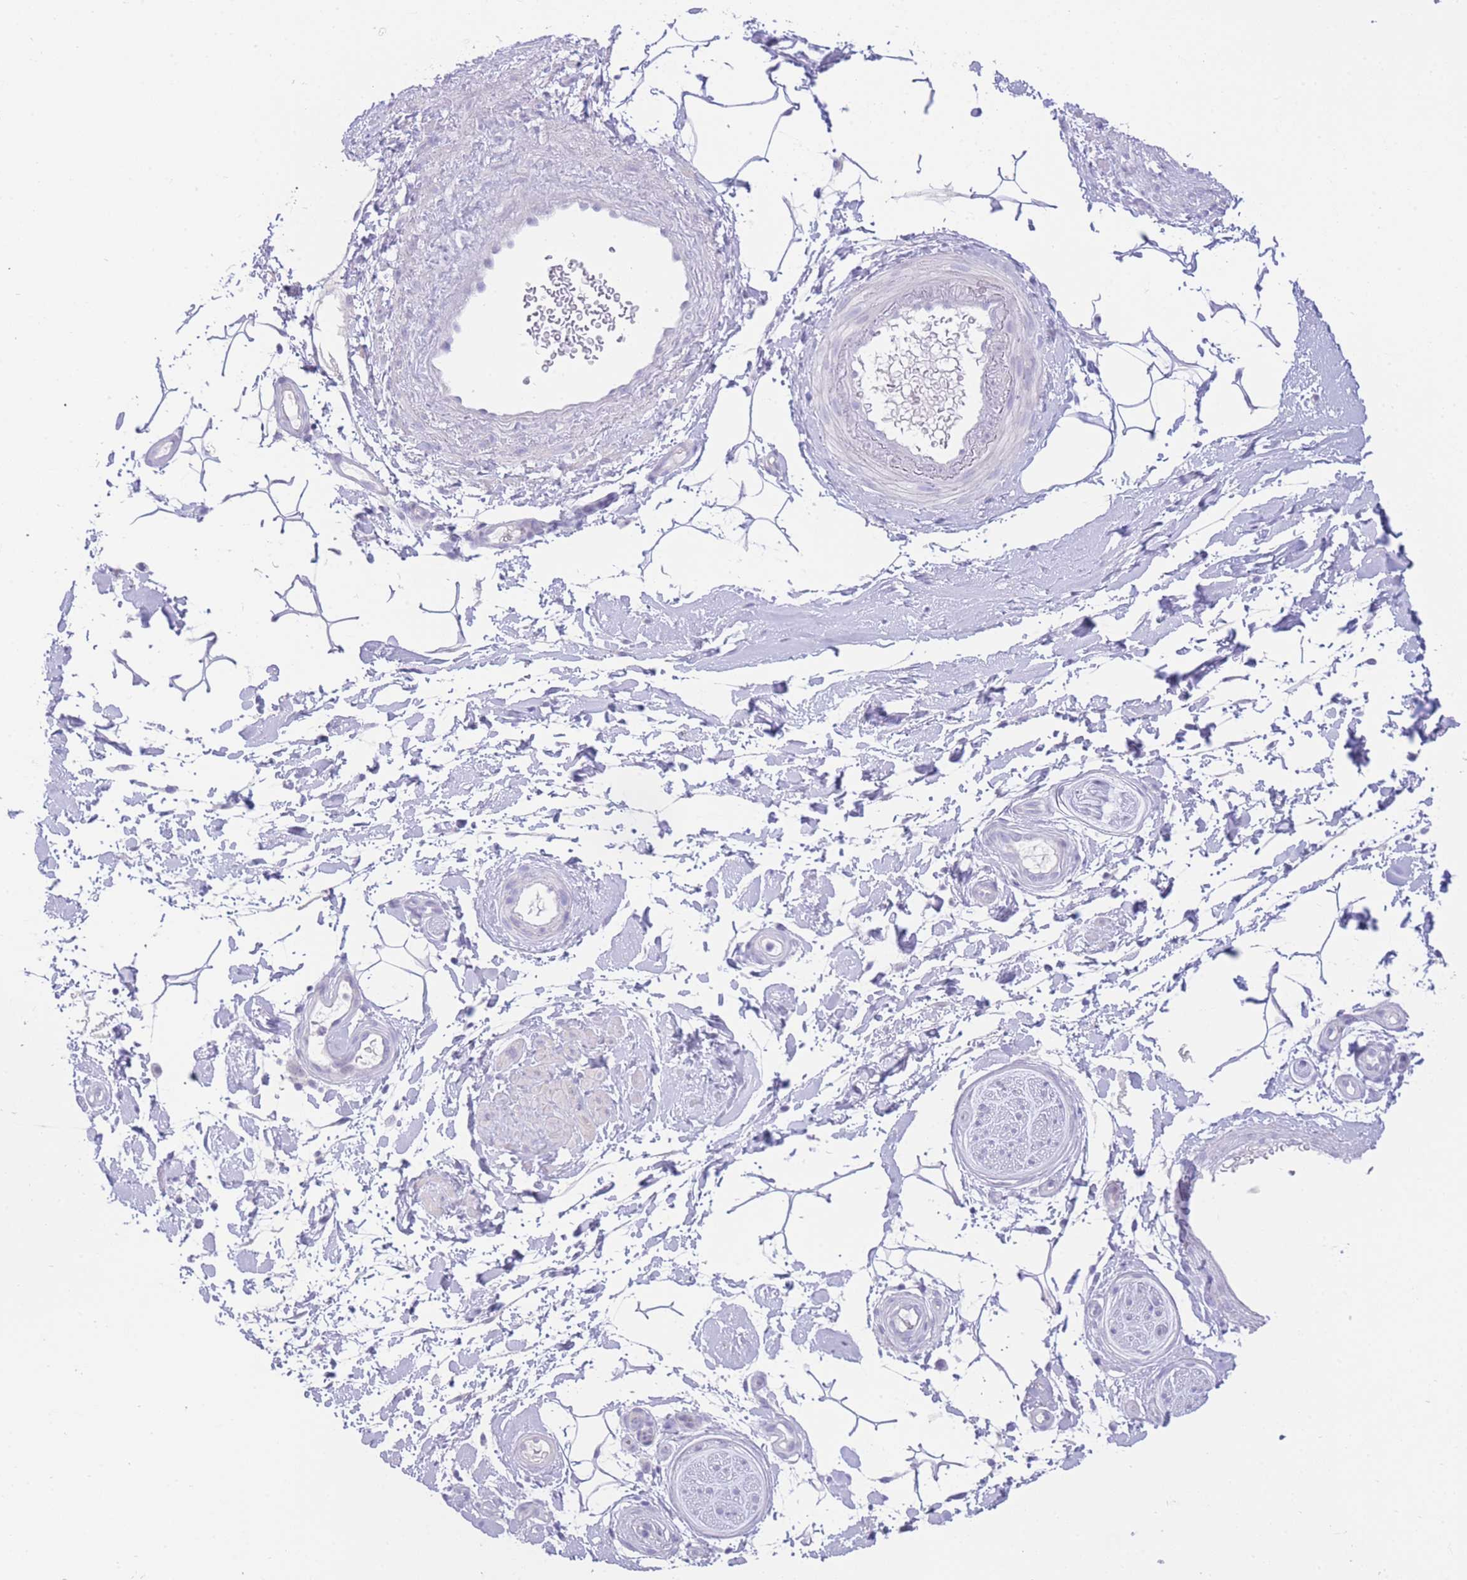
{"staining": {"intensity": "negative", "quantity": "none", "location": "none"}, "tissue": "adipose tissue", "cell_type": "Adipocytes", "image_type": "normal", "snomed": [{"axis": "morphology", "description": "Normal tissue, NOS"}, {"axis": "topography", "description": "Soft tissue"}, {"axis": "topography", "description": "Adipose tissue"}, {"axis": "topography", "description": "Vascular tissue"}, {"axis": "topography", "description": "Peripheral nerve tissue"}], "caption": "Human adipose tissue stained for a protein using immunohistochemistry (IHC) exhibits no staining in adipocytes.", "gene": "ZNF212", "patient": {"sex": "male", "age": 74}}